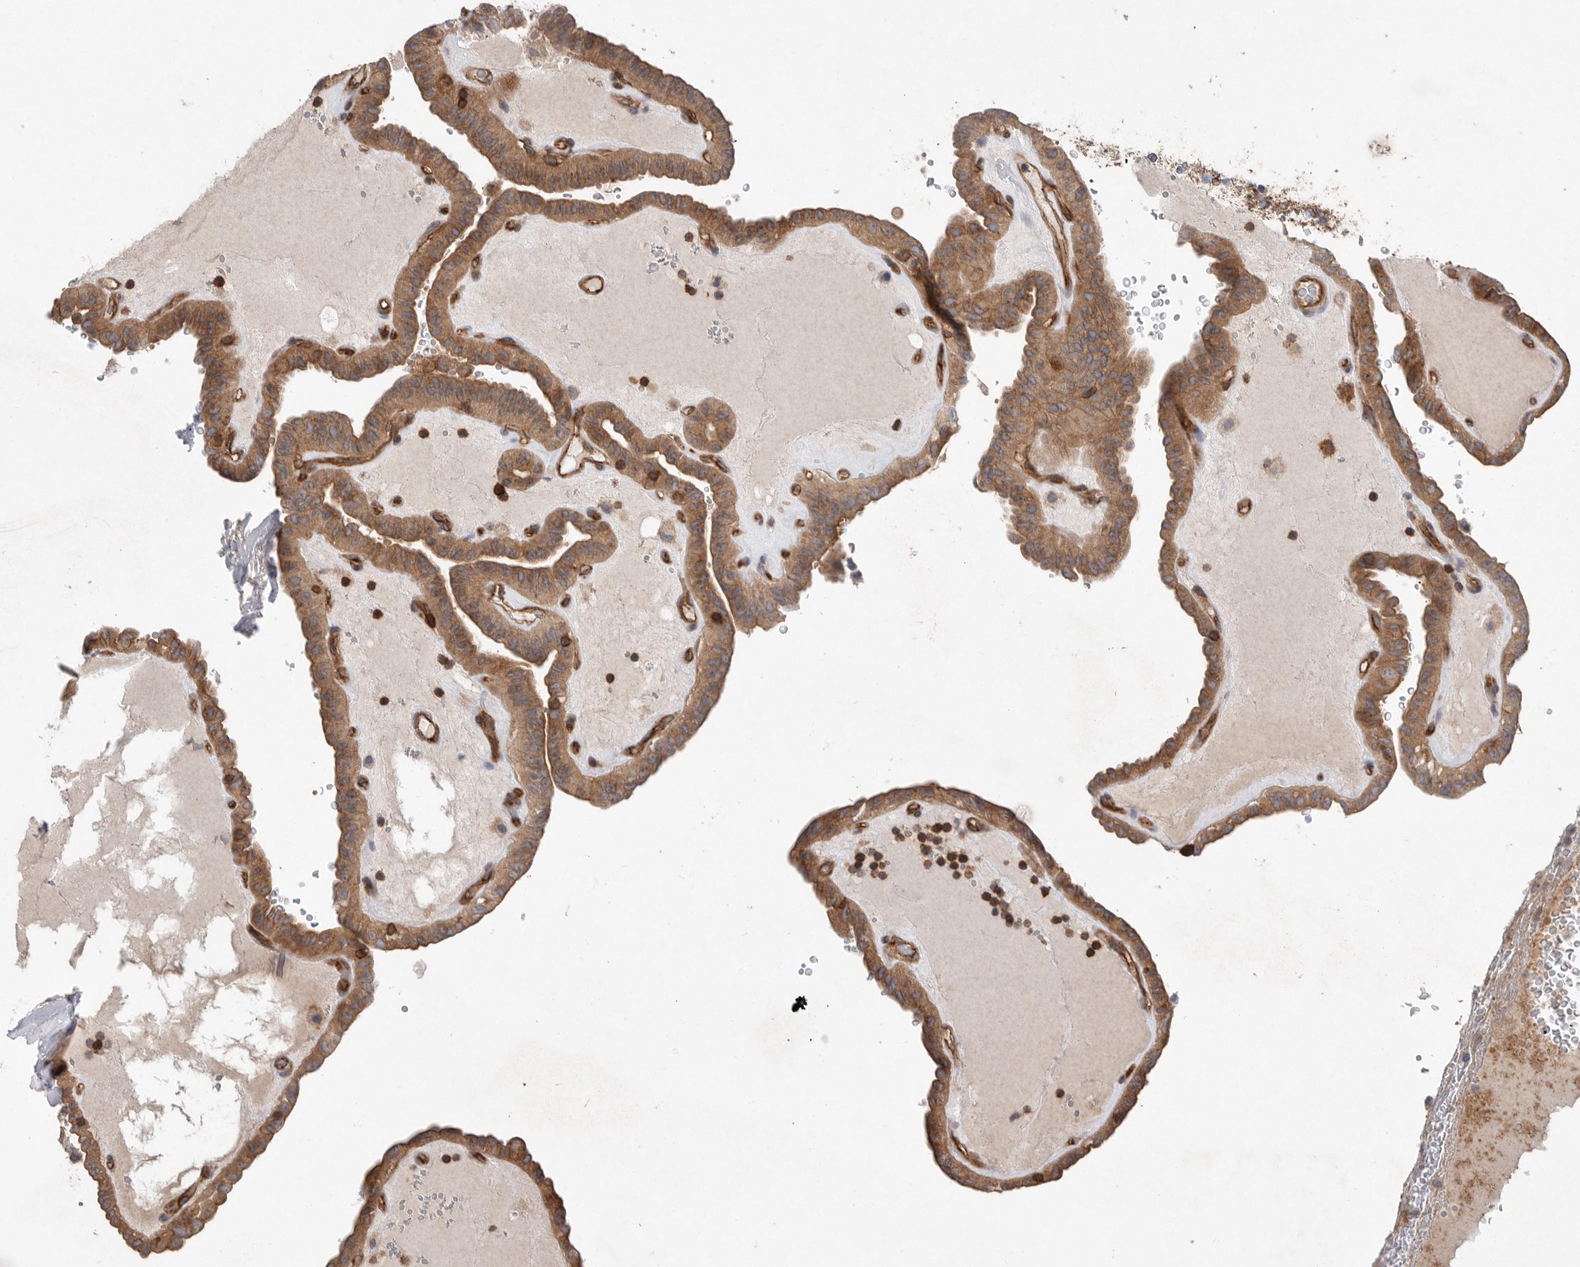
{"staining": {"intensity": "moderate", "quantity": ">75%", "location": "cytoplasmic/membranous"}, "tissue": "thyroid cancer", "cell_type": "Tumor cells", "image_type": "cancer", "snomed": [{"axis": "morphology", "description": "Papillary adenocarcinoma, NOS"}, {"axis": "topography", "description": "Thyroid gland"}], "caption": "Brown immunohistochemical staining in thyroid cancer (papillary adenocarcinoma) reveals moderate cytoplasmic/membranous staining in about >75% of tumor cells.", "gene": "PRKCH", "patient": {"sex": "male", "age": 77}}